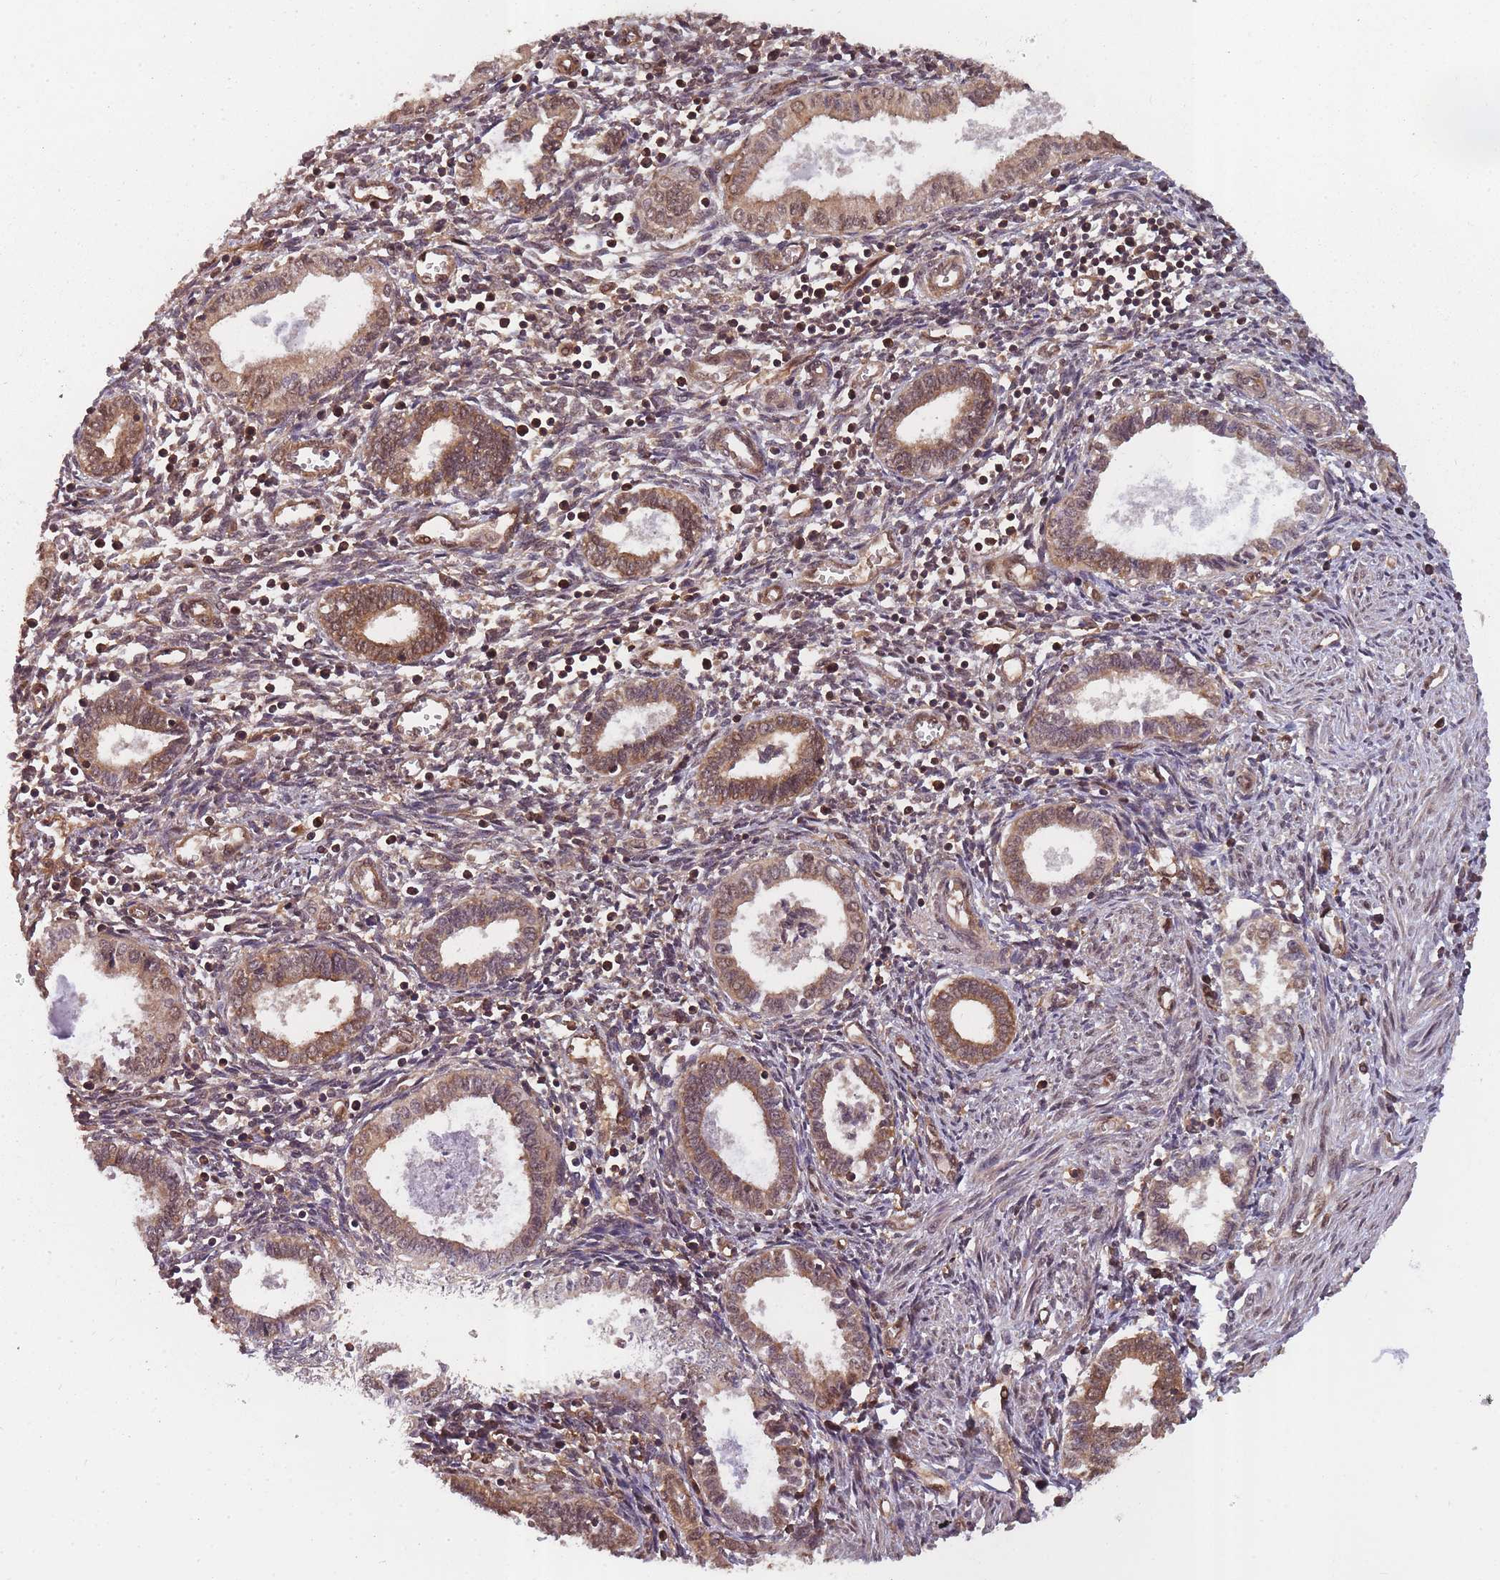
{"staining": {"intensity": "moderate", "quantity": "25%-75%", "location": "cytoplasmic/membranous,nuclear"}, "tissue": "endometrium", "cell_type": "Cells in endometrial stroma", "image_type": "normal", "snomed": [{"axis": "morphology", "description": "Normal tissue, NOS"}, {"axis": "topography", "description": "Endometrium"}], "caption": "Immunohistochemistry (IHC) of unremarkable human endometrium exhibits medium levels of moderate cytoplasmic/membranous,nuclear expression in approximately 25%-75% of cells in endometrial stroma.", "gene": "PPP6R3", "patient": {"sex": "female", "age": 37}}